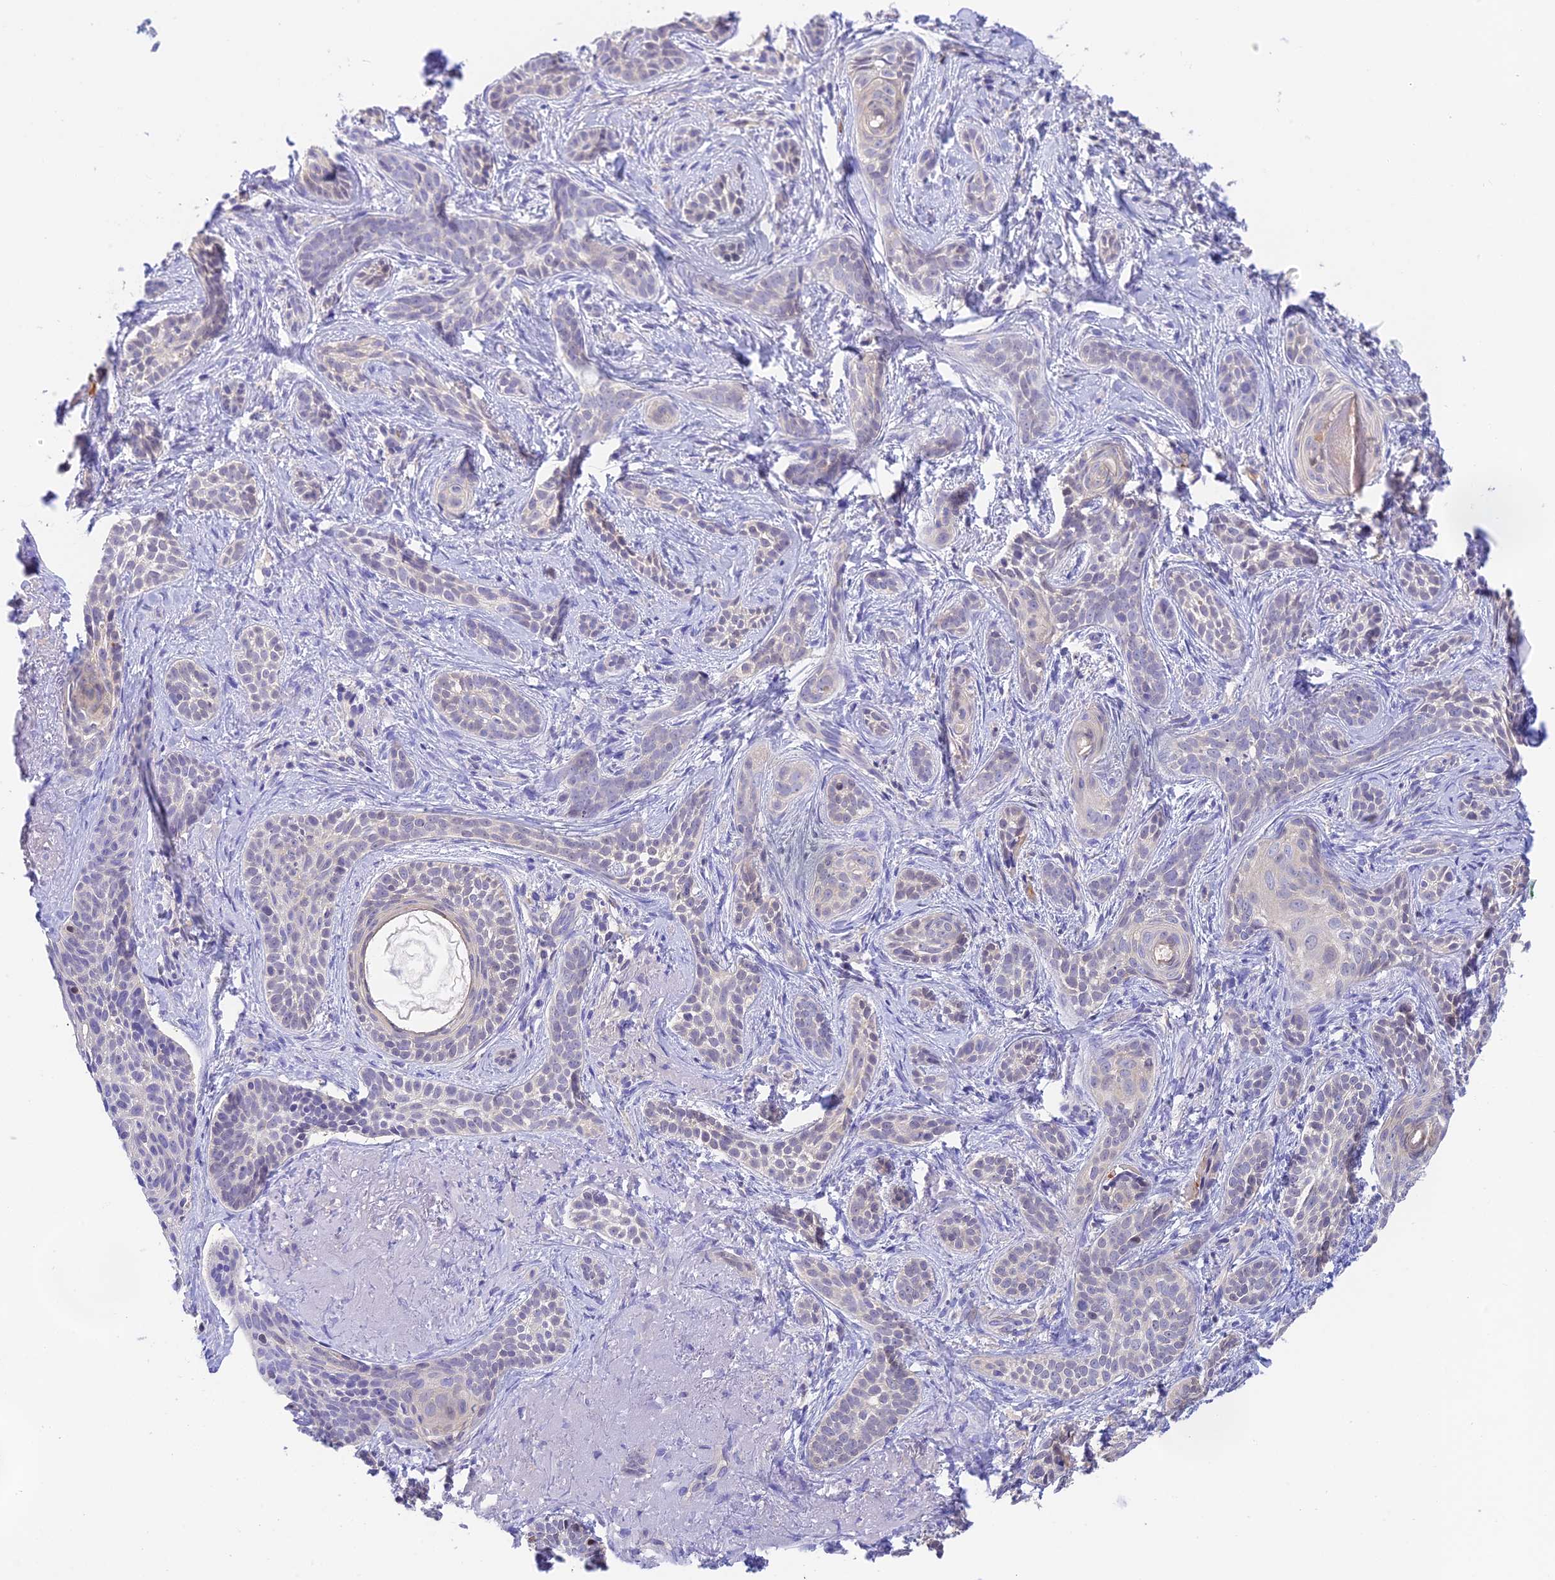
{"staining": {"intensity": "negative", "quantity": "none", "location": "none"}, "tissue": "skin cancer", "cell_type": "Tumor cells", "image_type": "cancer", "snomed": [{"axis": "morphology", "description": "Basal cell carcinoma"}, {"axis": "topography", "description": "Skin"}], "caption": "Protein analysis of skin basal cell carcinoma demonstrates no significant staining in tumor cells.", "gene": "HDHD2", "patient": {"sex": "male", "age": 71}}